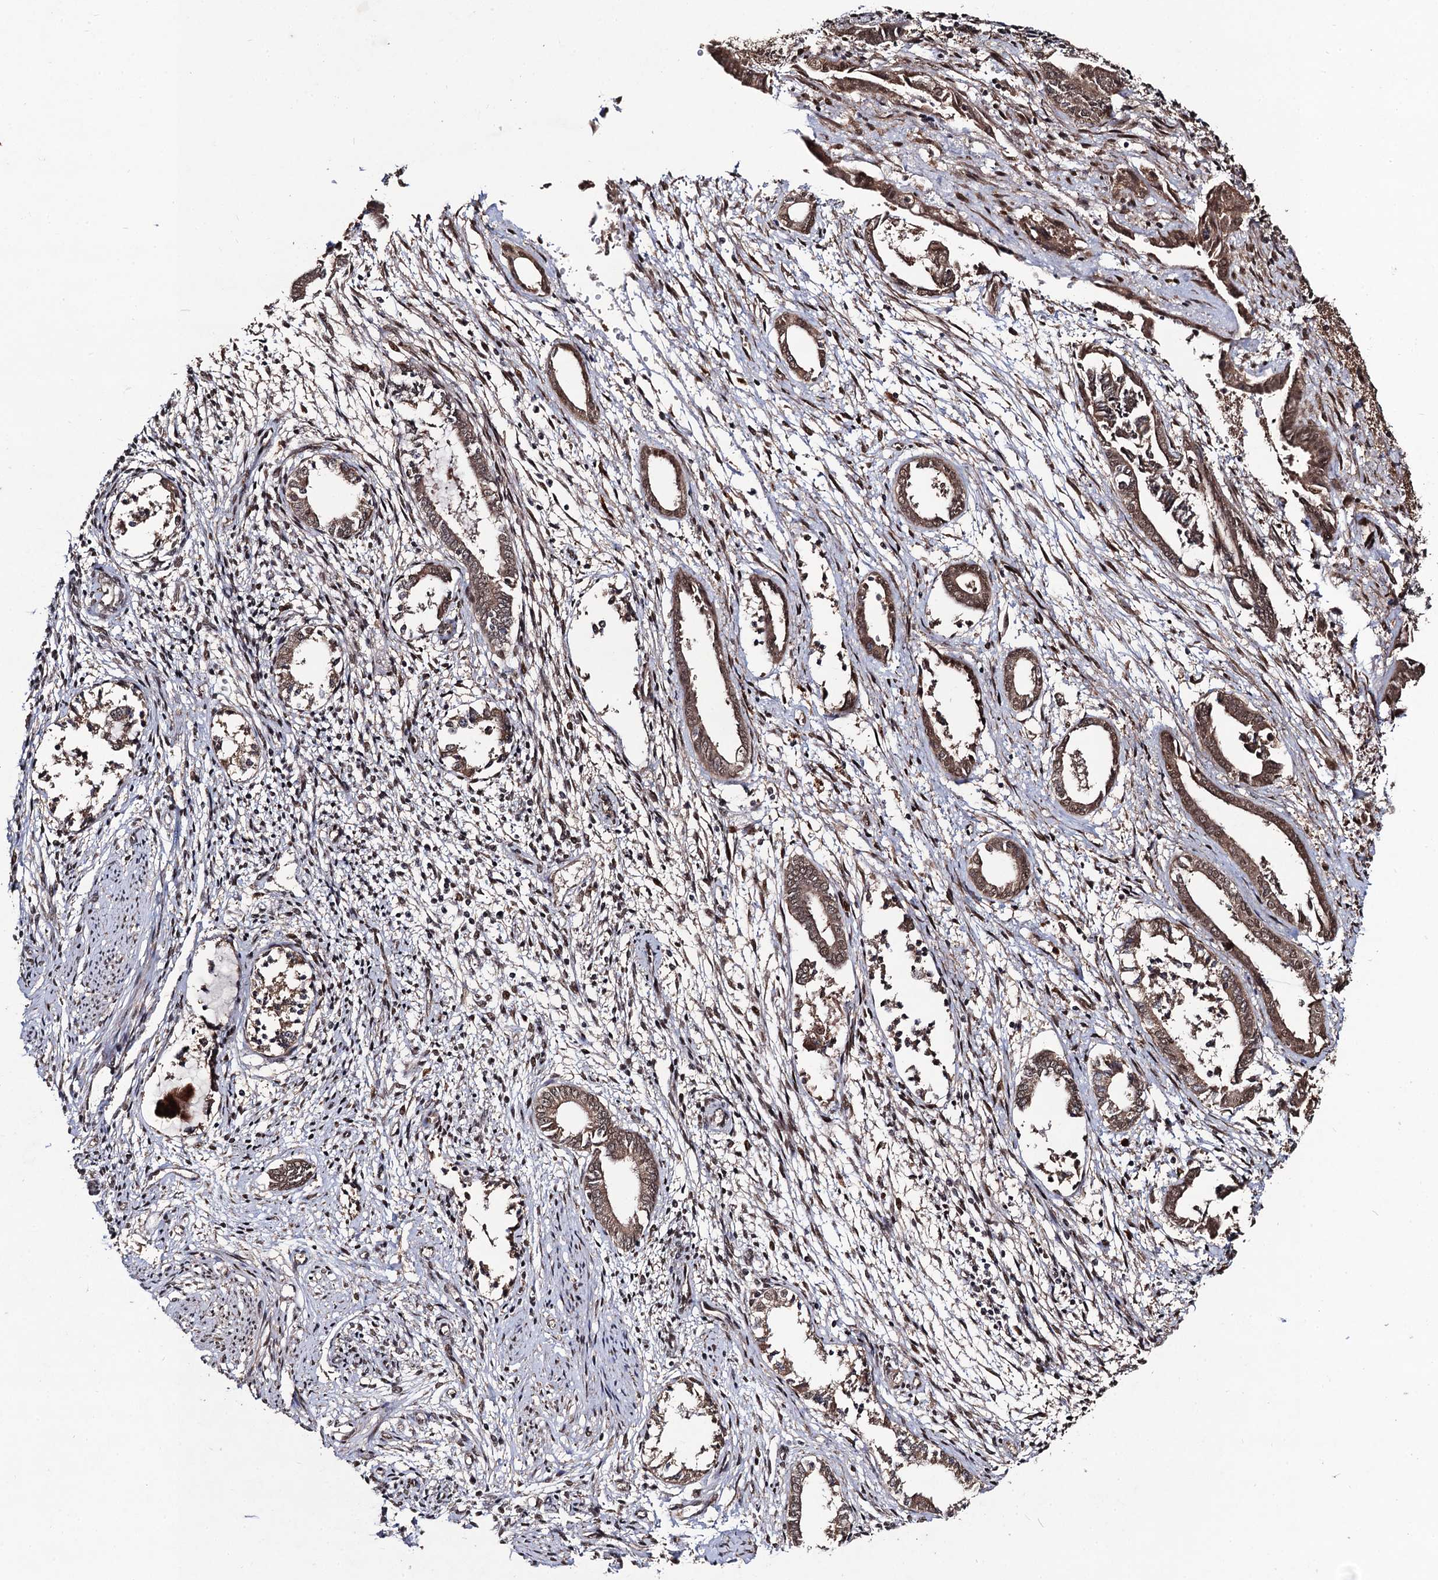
{"staining": {"intensity": "weak", "quantity": "25%-75%", "location": "cytoplasmic/membranous,nuclear"}, "tissue": "endometrium", "cell_type": "Cells in endometrial stroma", "image_type": "normal", "snomed": [{"axis": "morphology", "description": "Normal tissue, NOS"}, {"axis": "topography", "description": "Endometrium"}], "caption": "A low amount of weak cytoplasmic/membranous,nuclear staining is appreciated in approximately 25%-75% of cells in endometrial stroma in normal endometrium. (Brightfield microscopy of DAB IHC at high magnification).", "gene": "SFSWAP", "patient": {"sex": "female", "age": 56}}